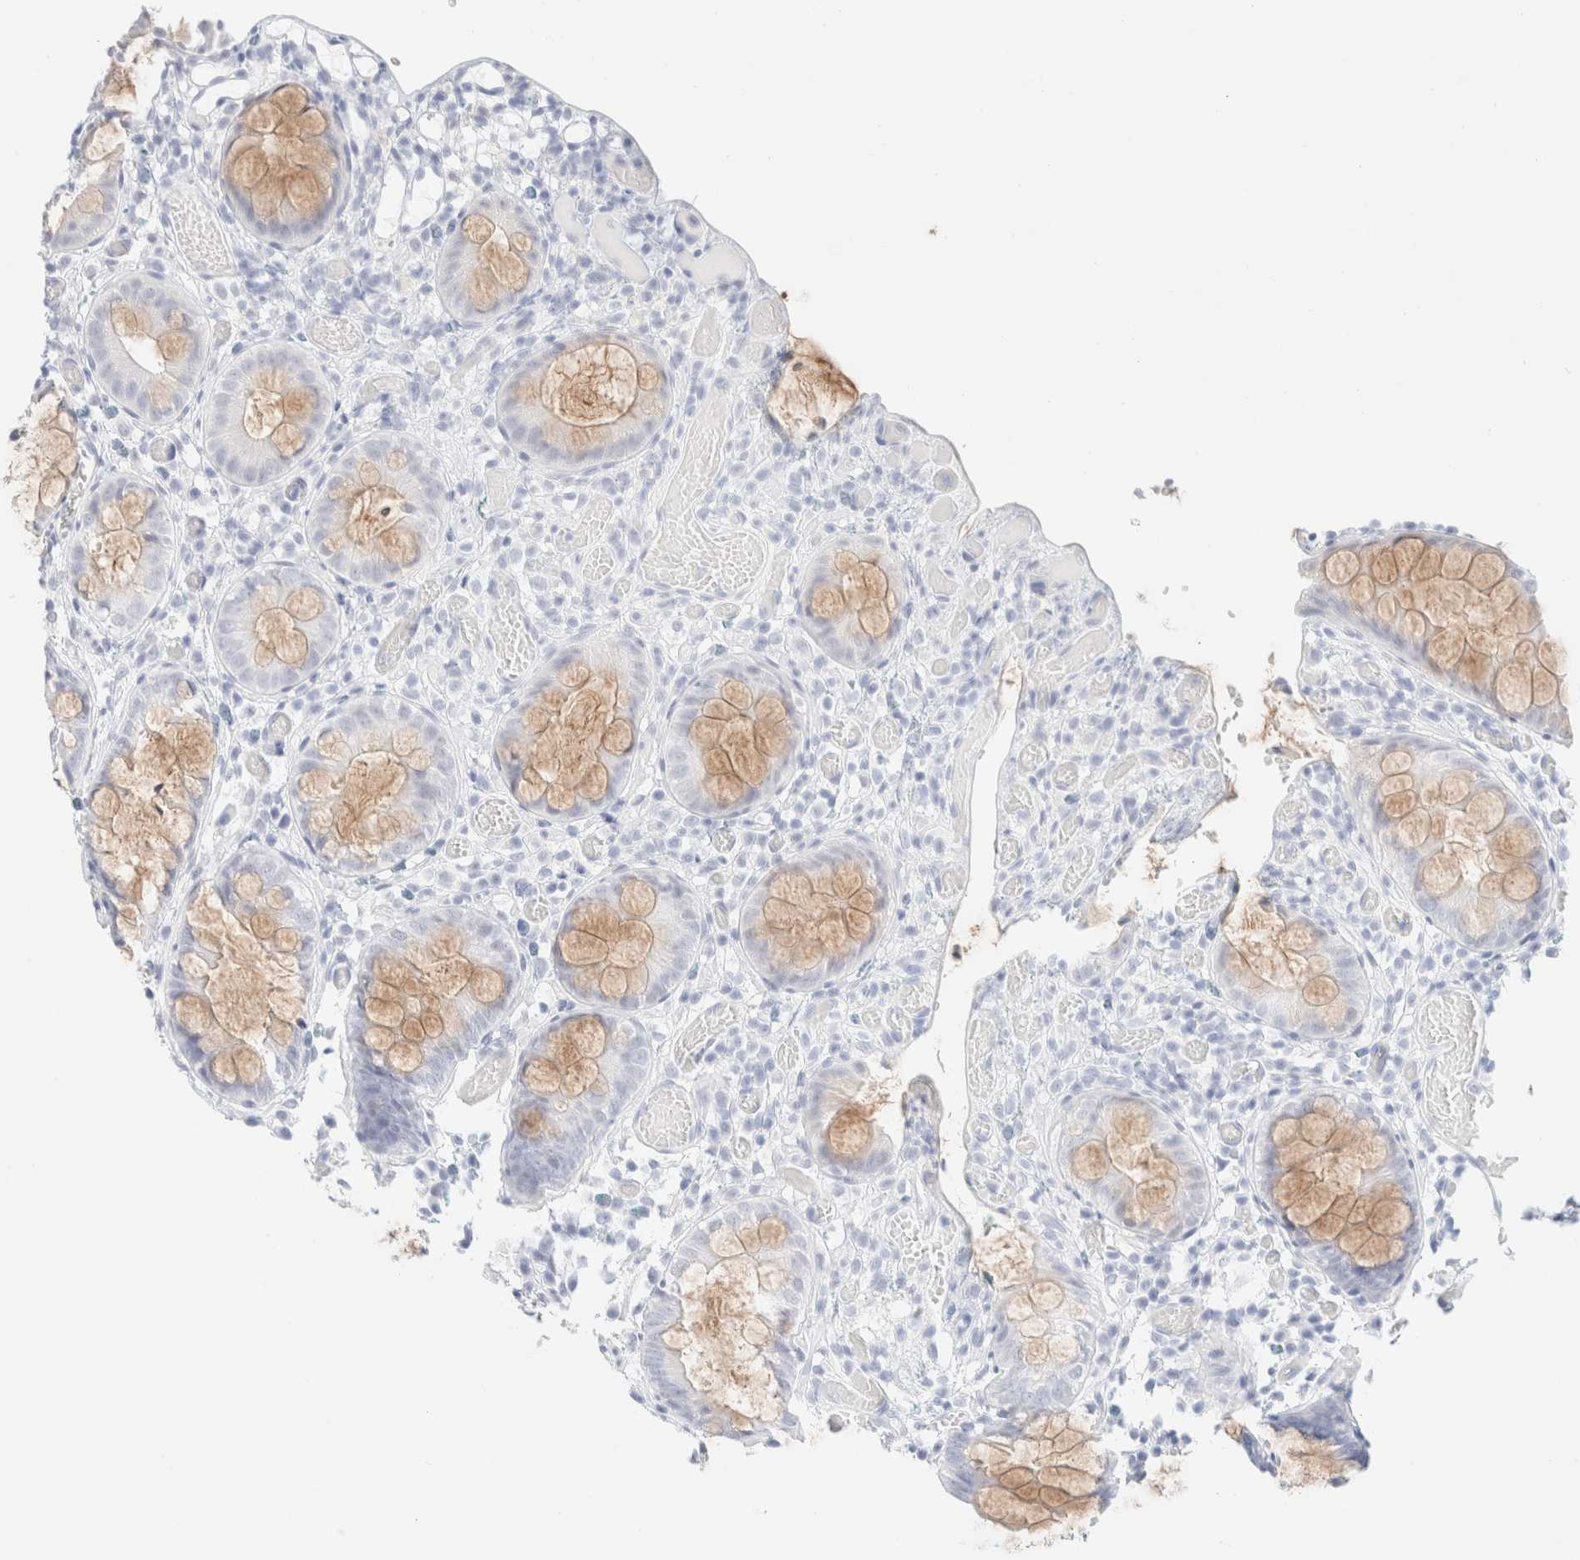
{"staining": {"intensity": "negative", "quantity": "none", "location": "none"}, "tissue": "colon", "cell_type": "Endothelial cells", "image_type": "normal", "snomed": [{"axis": "morphology", "description": "Normal tissue, NOS"}, {"axis": "topography", "description": "Colon"}], "caption": "Immunohistochemistry (IHC) histopathology image of unremarkable human colon stained for a protein (brown), which demonstrates no staining in endothelial cells.", "gene": "KRT15", "patient": {"sex": "male", "age": 14}}